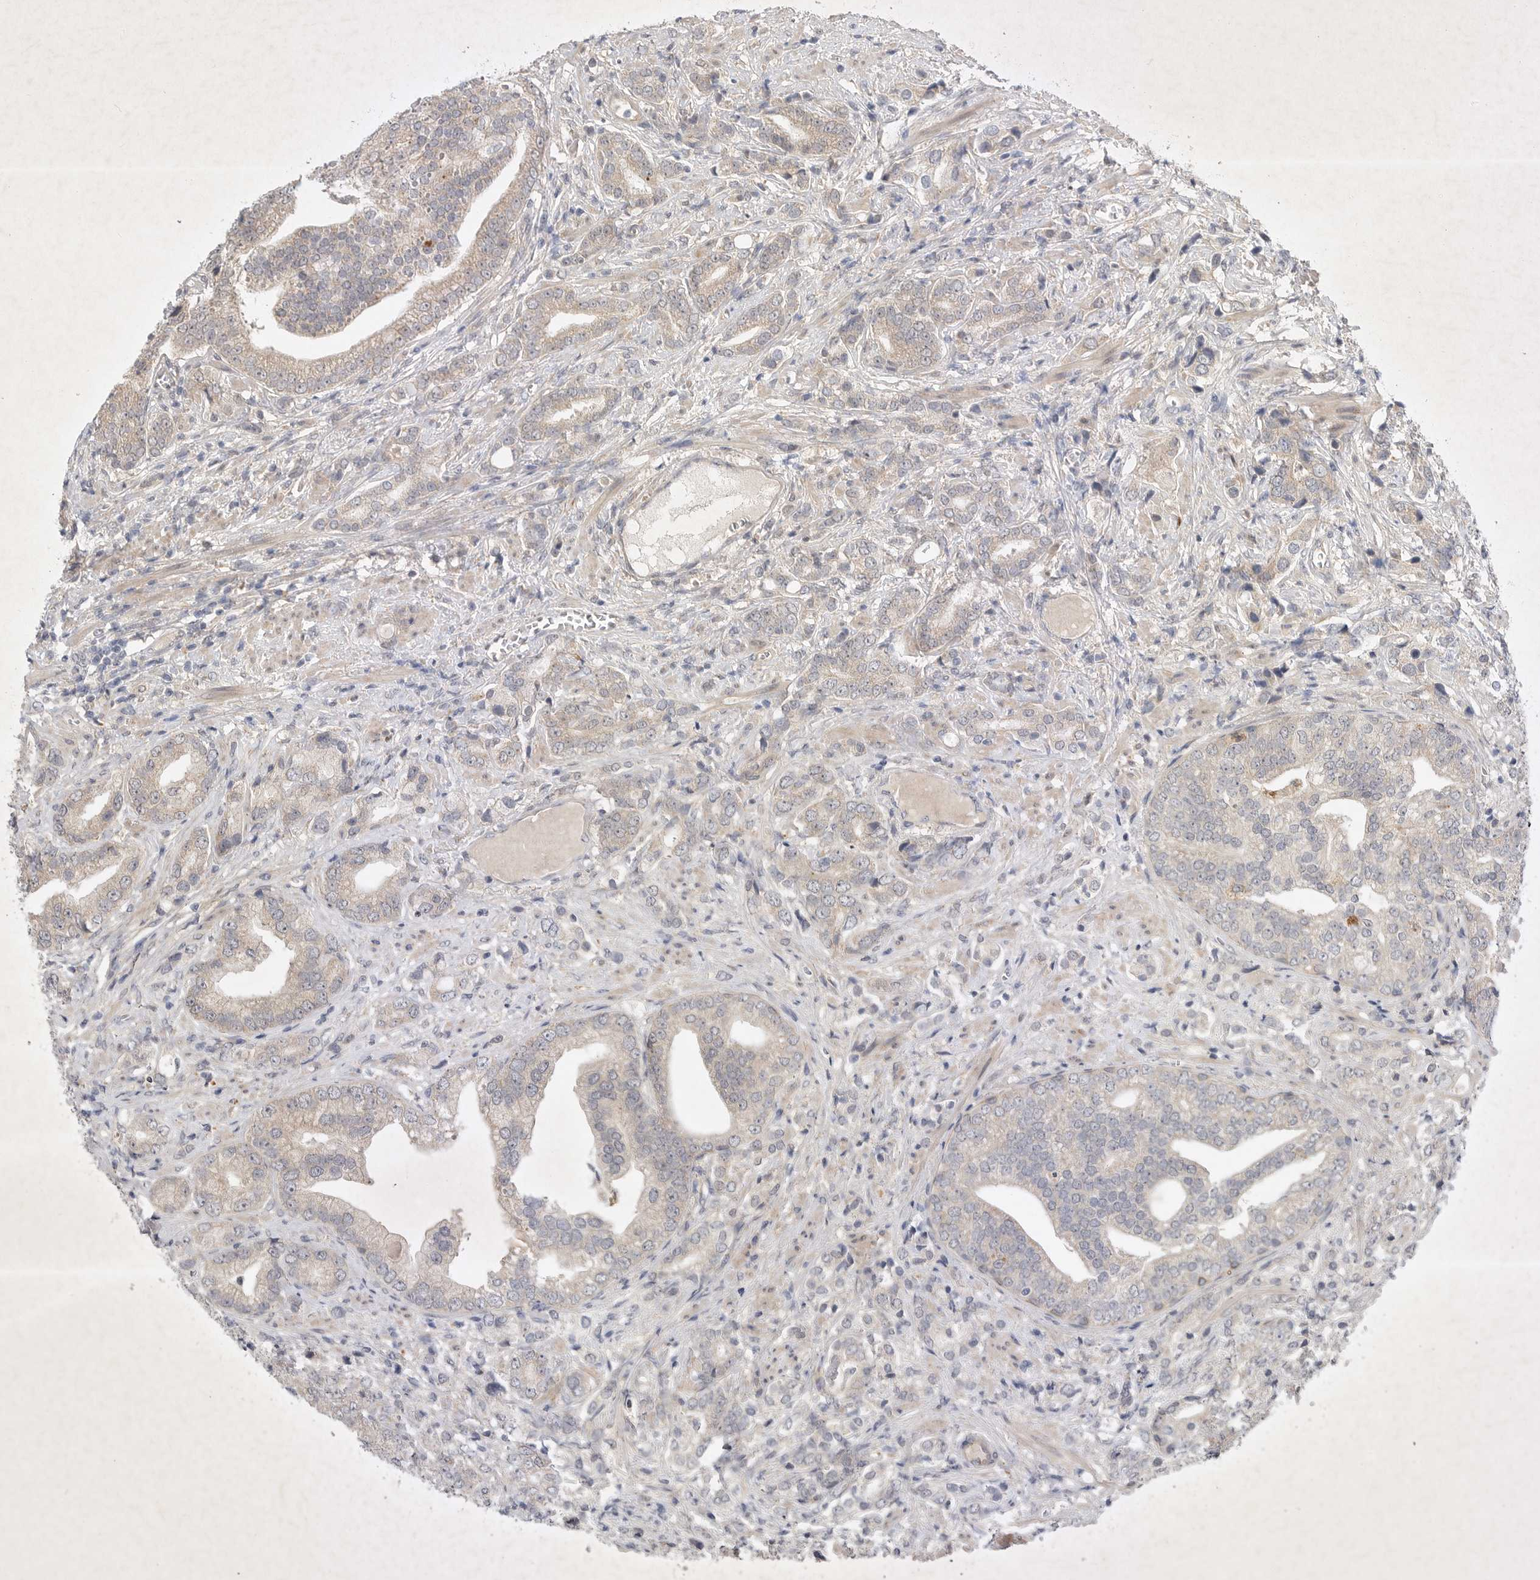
{"staining": {"intensity": "negative", "quantity": "none", "location": "none"}, "tissue": "prostate cancer", "cell_type": "Tumor cells", "image_type": "cancer", "snomed": [{"axis": "morphology", "description": "Adenocarcinoma, High grade"}, {"axis": "topography", "description": "Prostate"}], "caption": "This is a photomicrograph of immunohistochemistry staining of prostate cancer (high-grade adenocarcinoma), which shows no expression in tumor cells.", "gene": "PTPDC1", "patient": {"sex": "male", "age": 57}}